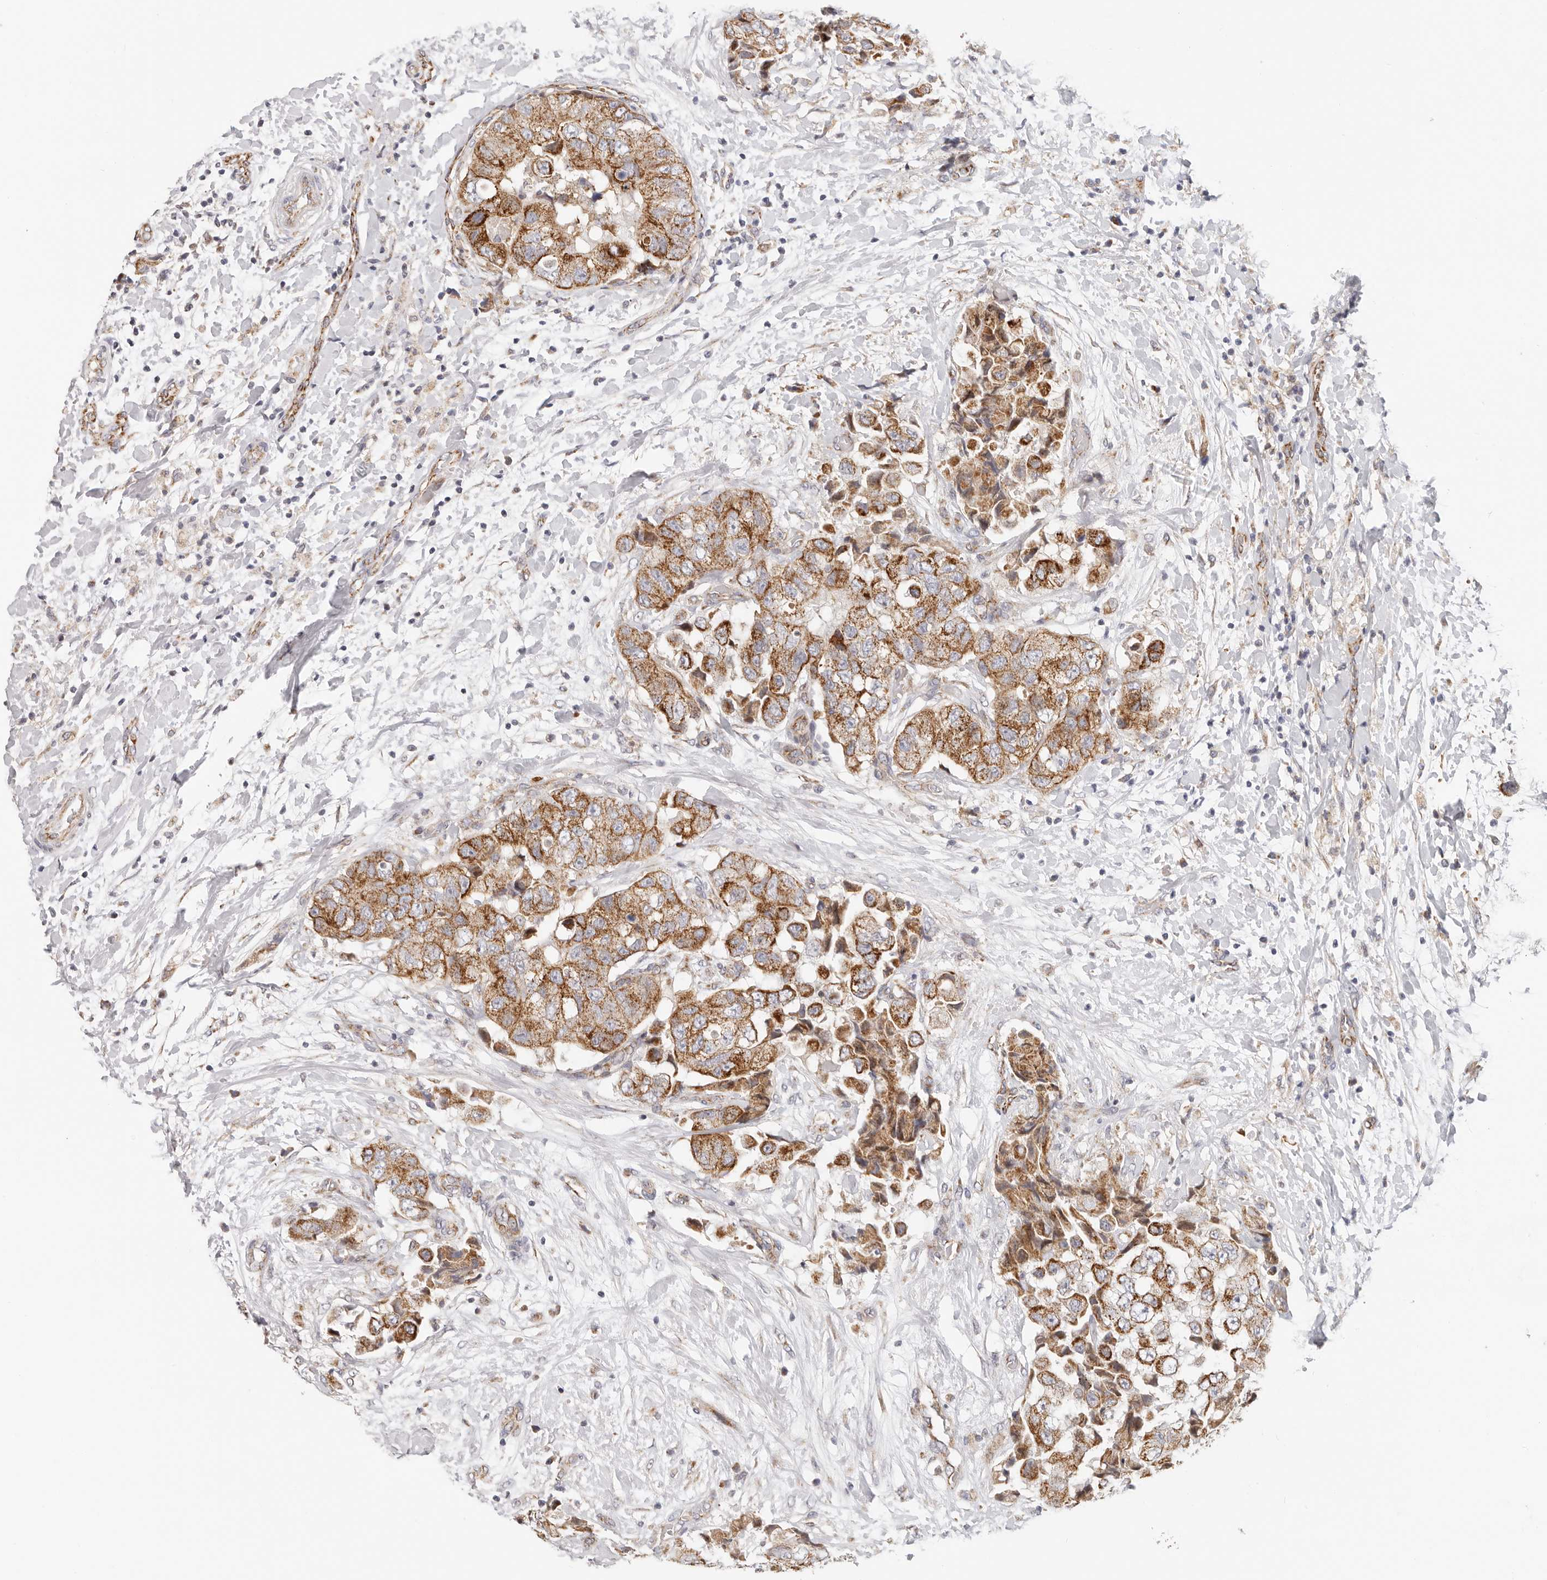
{"staining": {"intensity": "strong", "quantity": ">75%", "location": "cytoplasmic/membranous"}, "tissue": "breast cancer", "cell_type": "Tumor cells", "image_type": "cancer", "snomed": [{"axis": "morphology", "description": "Normal tissue, NOS"}, {"axis": "morphology", "description": "Duct carcinoma"}, {"axis": "topography", "description": "Breast"}], "caption": "Immunohistochemical staining of breast intraductal carcinoma exhibits high levels of strong cytoplasmic/membranous protein positivity in approximately >75% of tumor cells. (Brightfield microscopy of DAB IHC at high magnification).", "gene": "AFDN", "patient": {"sex": "female", "age": 62}}